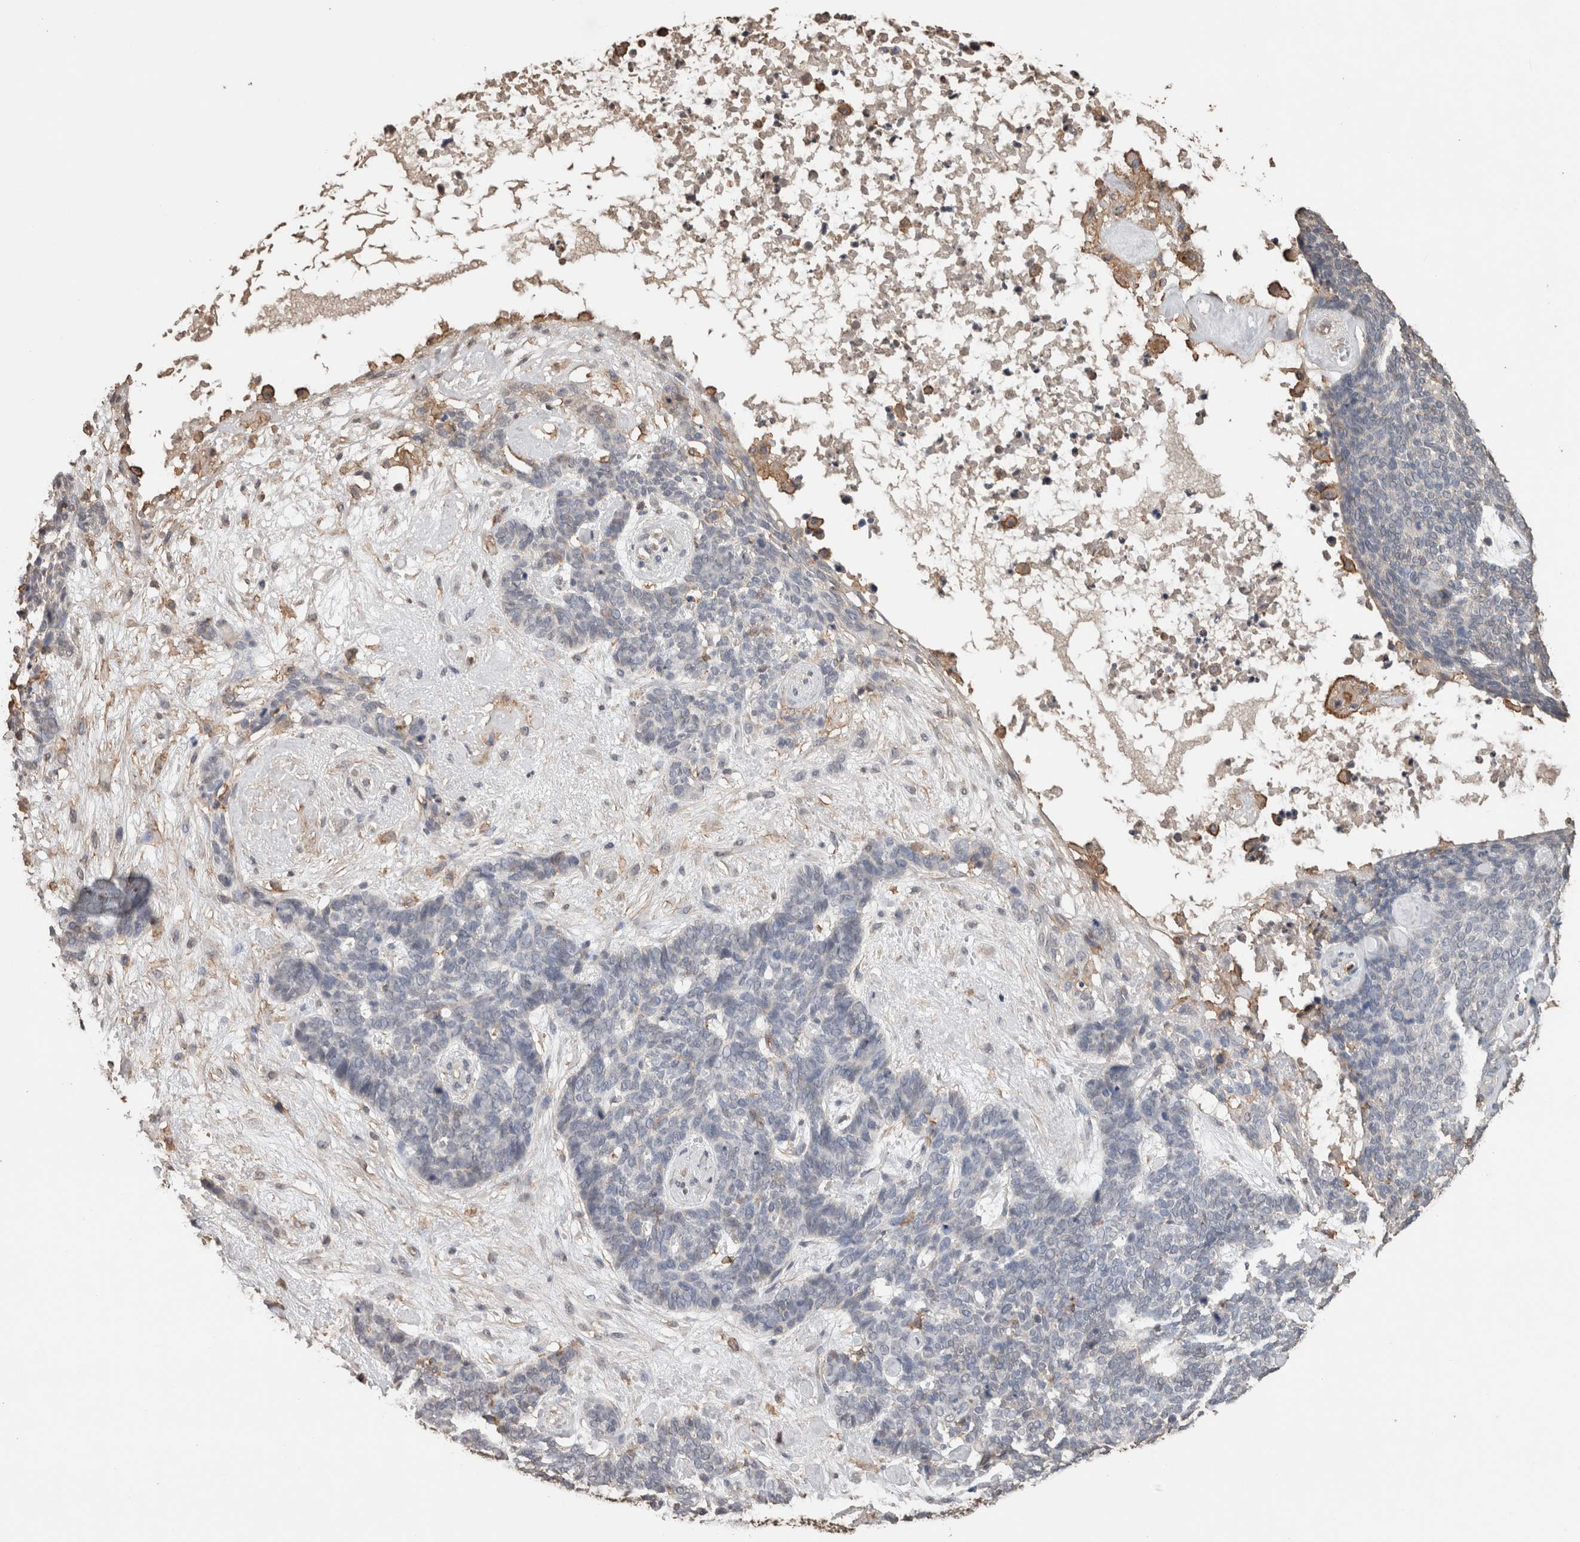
{"staining": {"intensity": "negative", "quantity": "none", "location": "none"}, "tissue": "skin cancer", "cell_type": "Tumor cells", "image_type": "cancer", "snomed": [{"axis": "morphology", "description": "Basal cell carcinoma"}, {"axis": "topography", "description": "Skin"}], "caption": "Tumor cells are negative for protein expression in human basal cell carcinoma (skin).", "gene": "S100A10", "patient": {"sex": "female", "age": 84}}